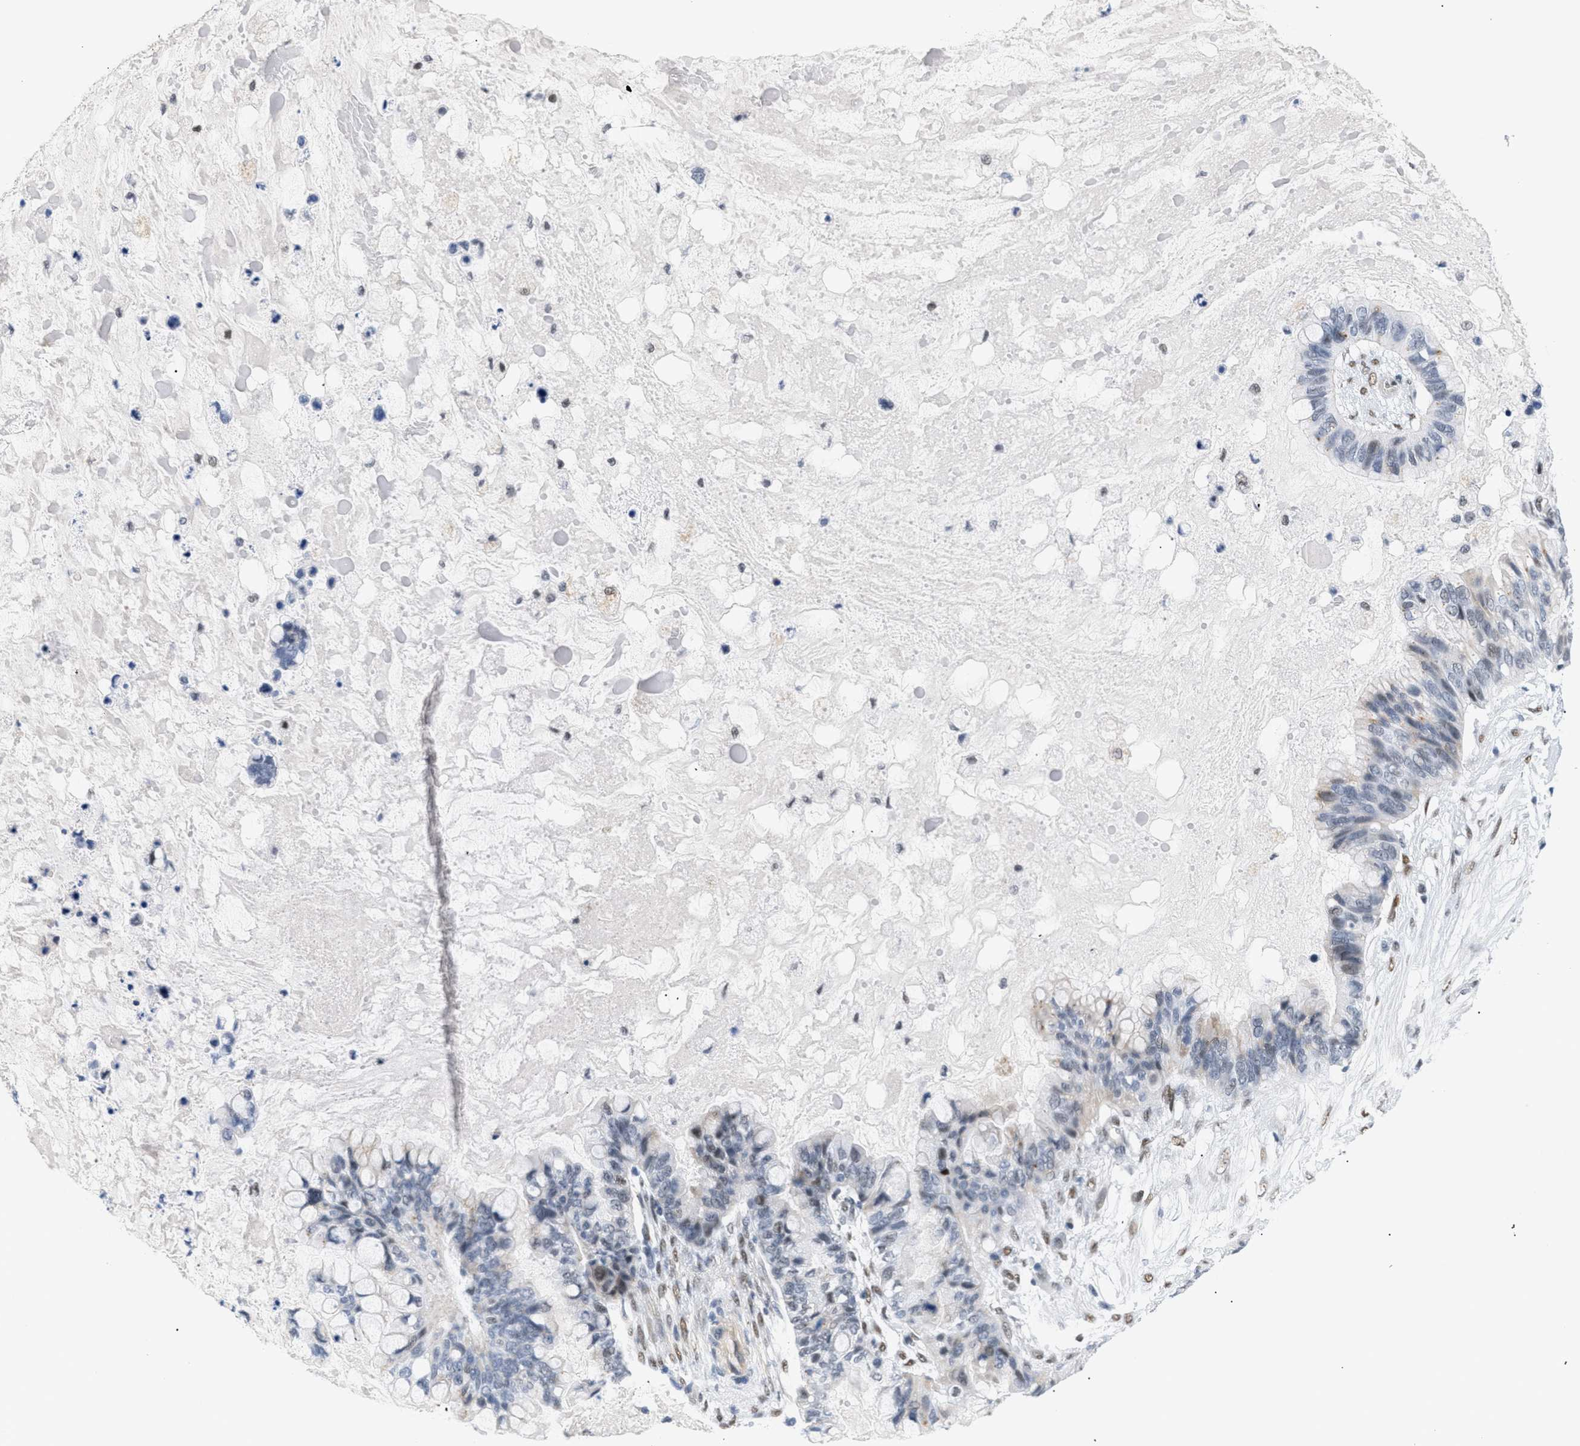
{"staining": {"intensity": "negative", "quantity": "none", "location": "none"}, "tissue": "ovarian cancer", "cell_type": "Tumor cells", "image_type": "cancer", "snomed": [{"axis": "morphology", "description": "Cystadenocarcinoma, mucinous, NOS"}, {"axis": "topography", "description": "Ovary"}], "caption": "Ovarian cancer stained for a protein using immunohistochemistry (IHC) exhibits no expression tumor cells.", "gene": "ELN", "patient": {"sex": "female", "age": 80}}